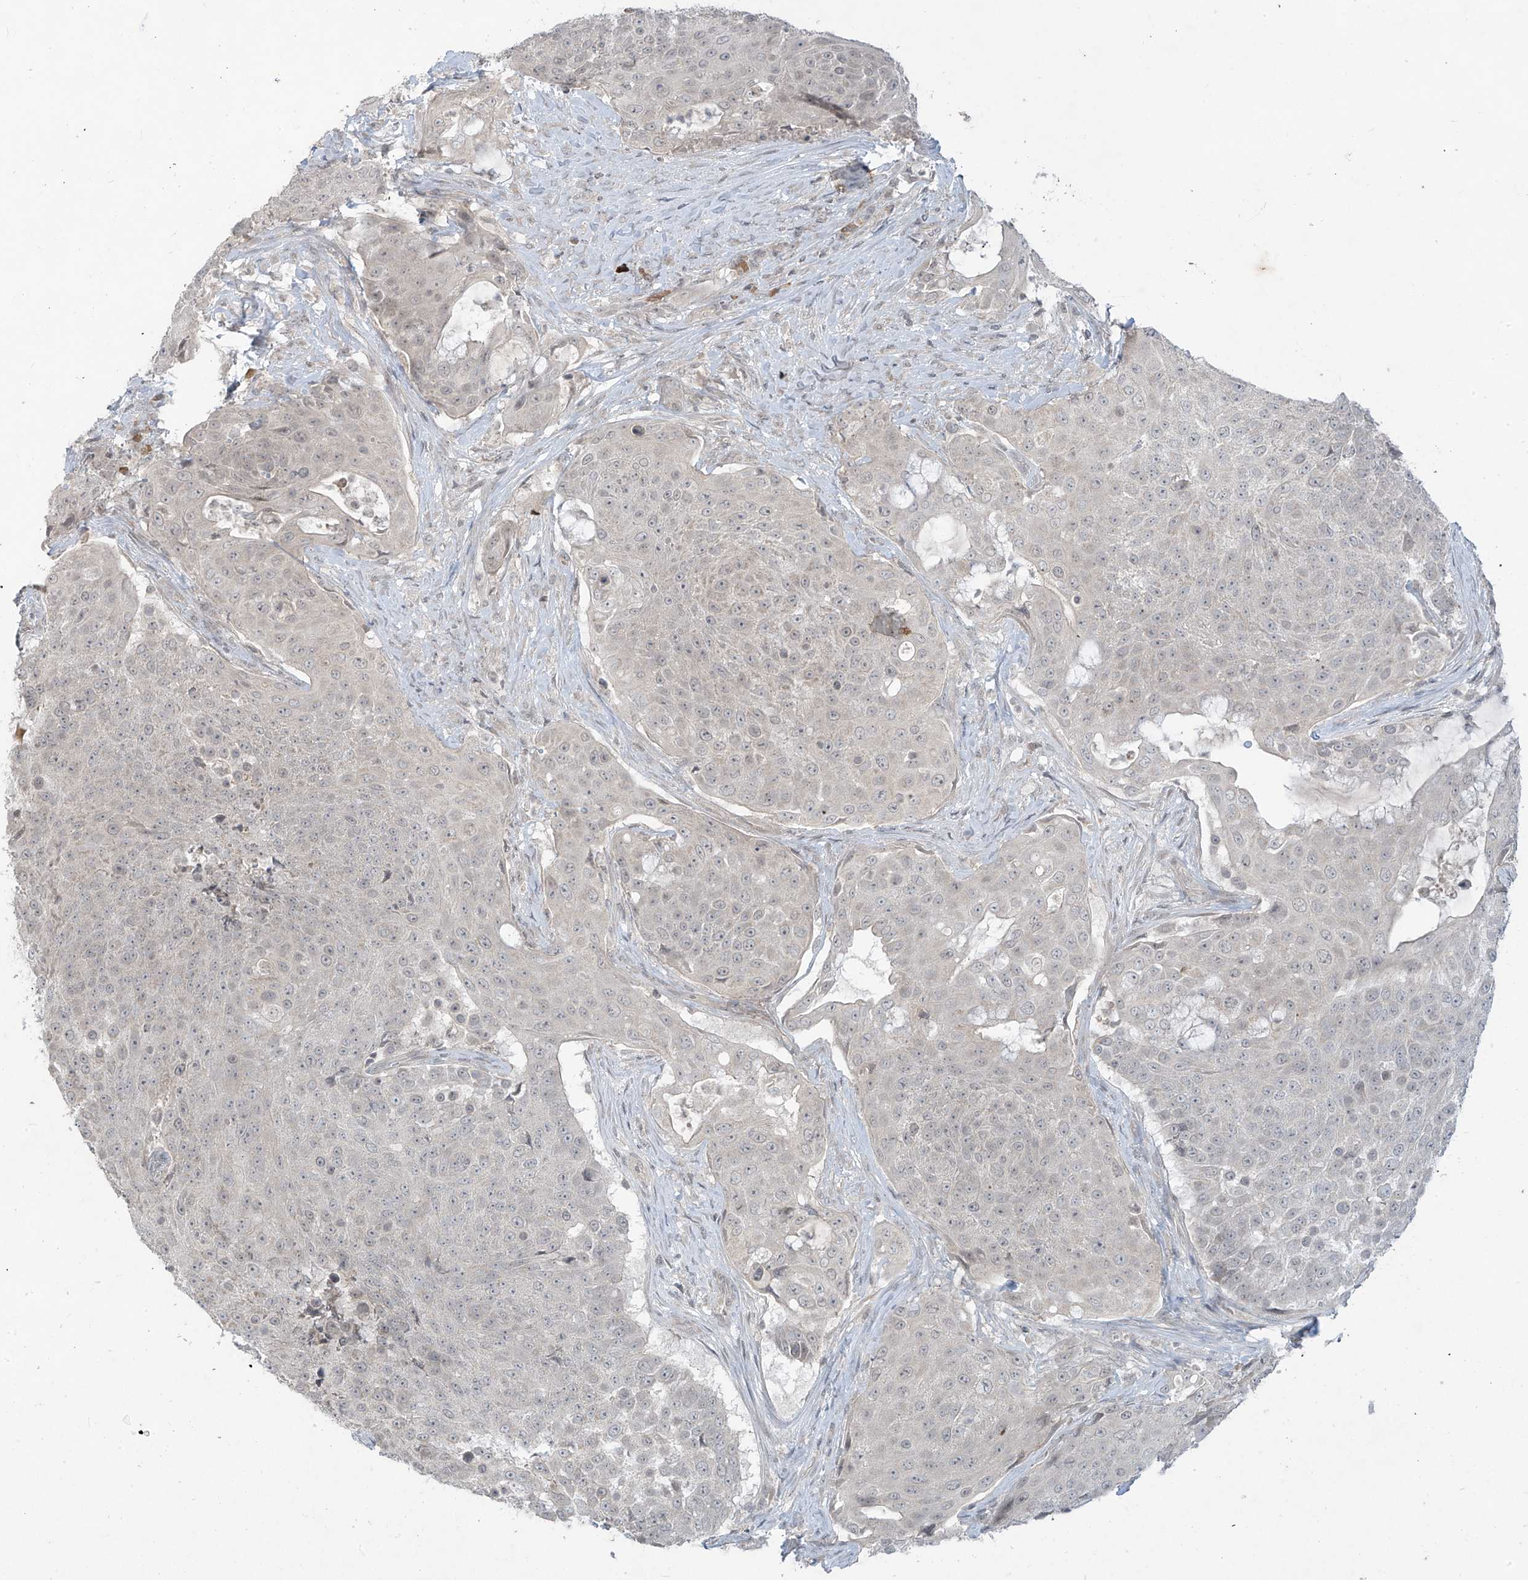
{"staining": {"intensity": "negative", "quantity": "none", "location": "none"}, "tissue": "urothelial cancer", "cell_type": "Tumor cells", "image_type": "cancer", "snomed": [{"axis": "morphology", "description": "Urothelial carcinoma, High grade"}, {"axis": "topography", "description": "Urinary bladder"}], "caption": "High power microscopy image of an immunohistochemistry photomicrograph of high-grade urothelial carcinoma, revealing no significant expression in tumor cells.", "gene": "DGKQ", "patient": {"sex": "female", "age": 63}}